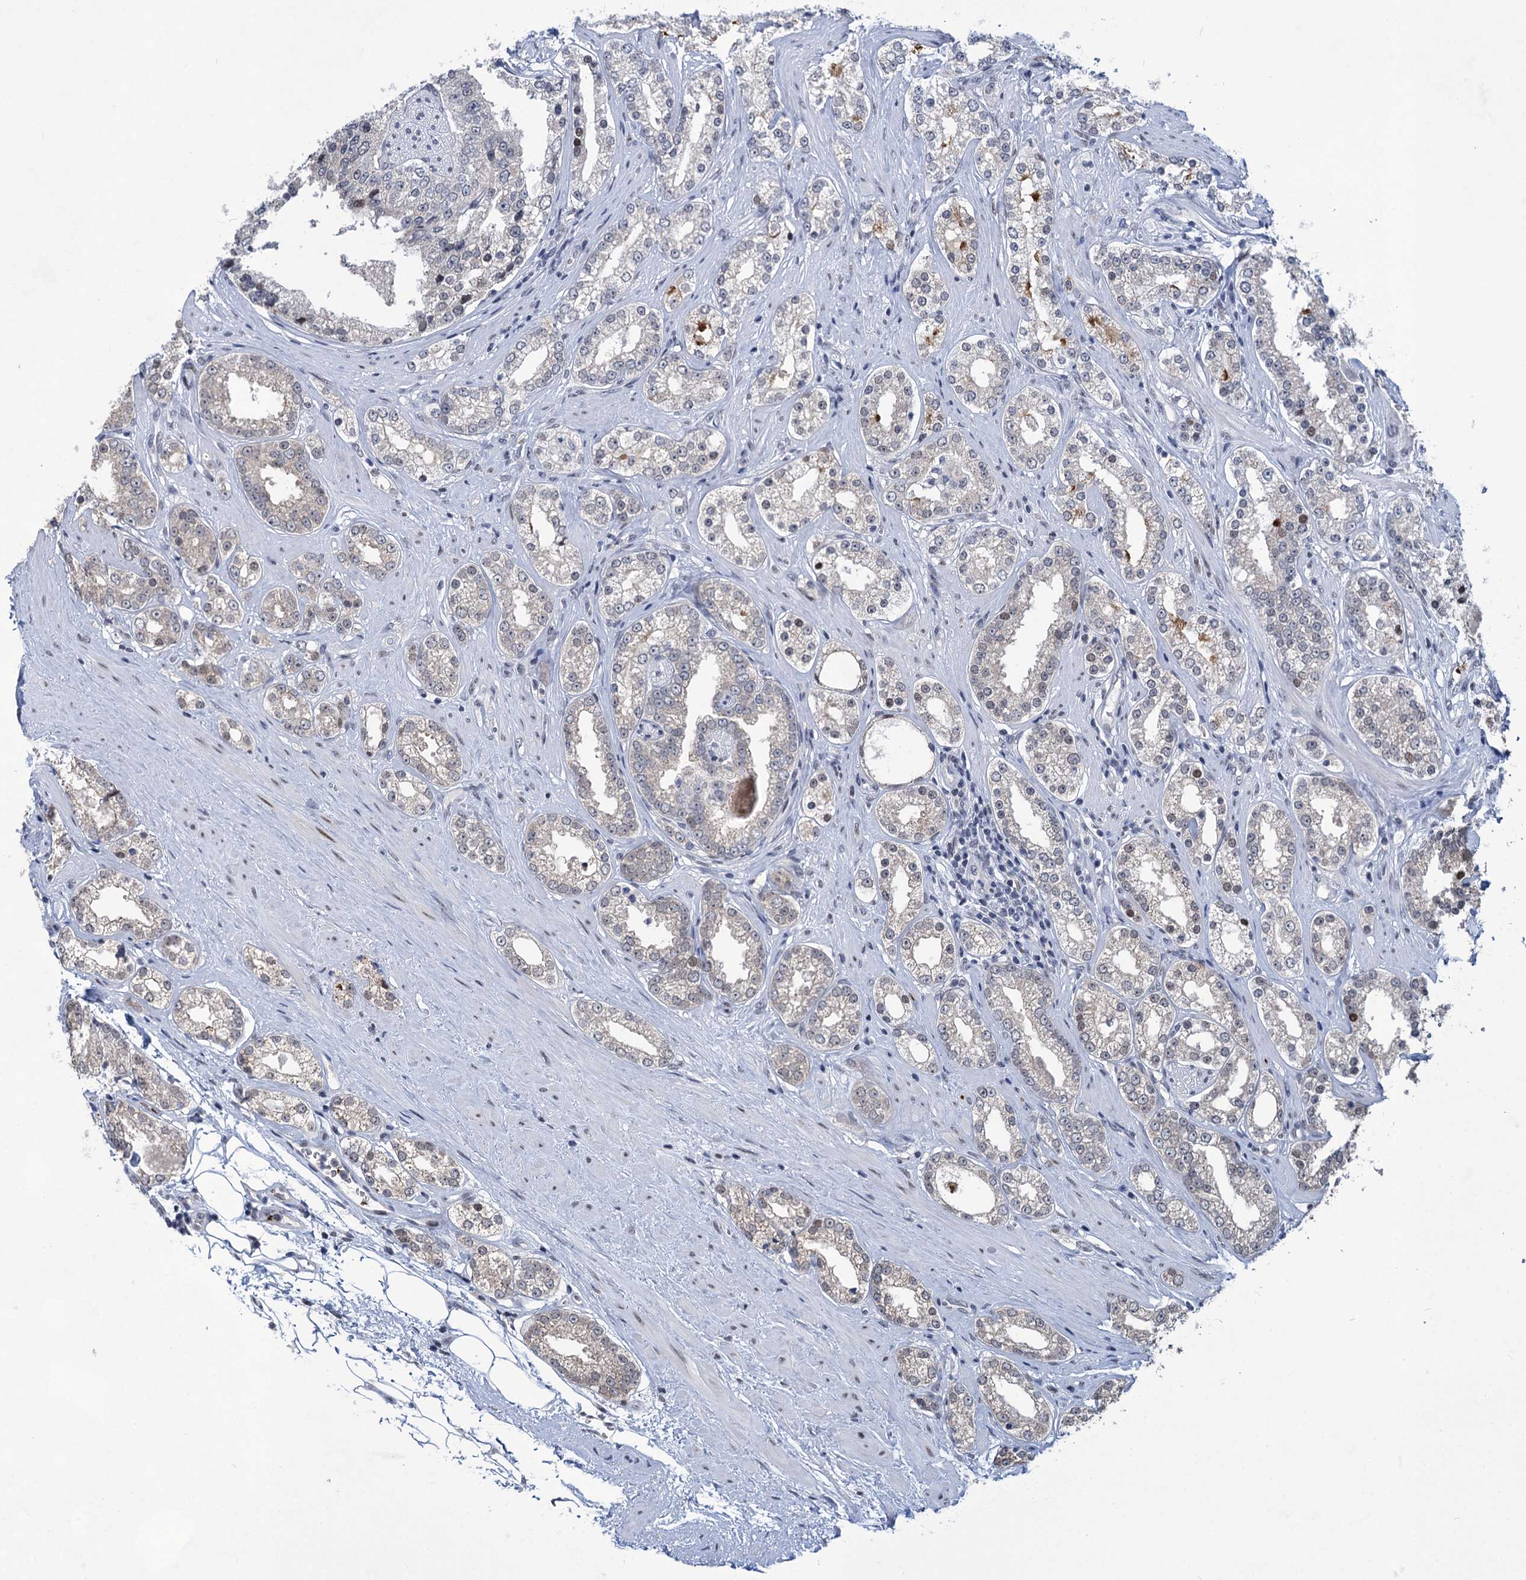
{"staining": {"intensity": "negative", "quantity": "none", "location": "none"}, "tissue": "prostate cancer", "cell_type": "Tumor cells", "image_type": "cancer", "snomed": [{"axis": "morphology", "description": "Normal tissue, NOS"}, {"axis": "morphology", "description": "Adenocarcinoma, High grade"}, {"axis": "topography", "description": "Prostate"}], "caption": "A high-resolution image shows IHC staining of prostate cancer, which reveals no significant expression in tumor cells.", "gene": "MON2", "patient": {"sex": "male", "age": 83}}